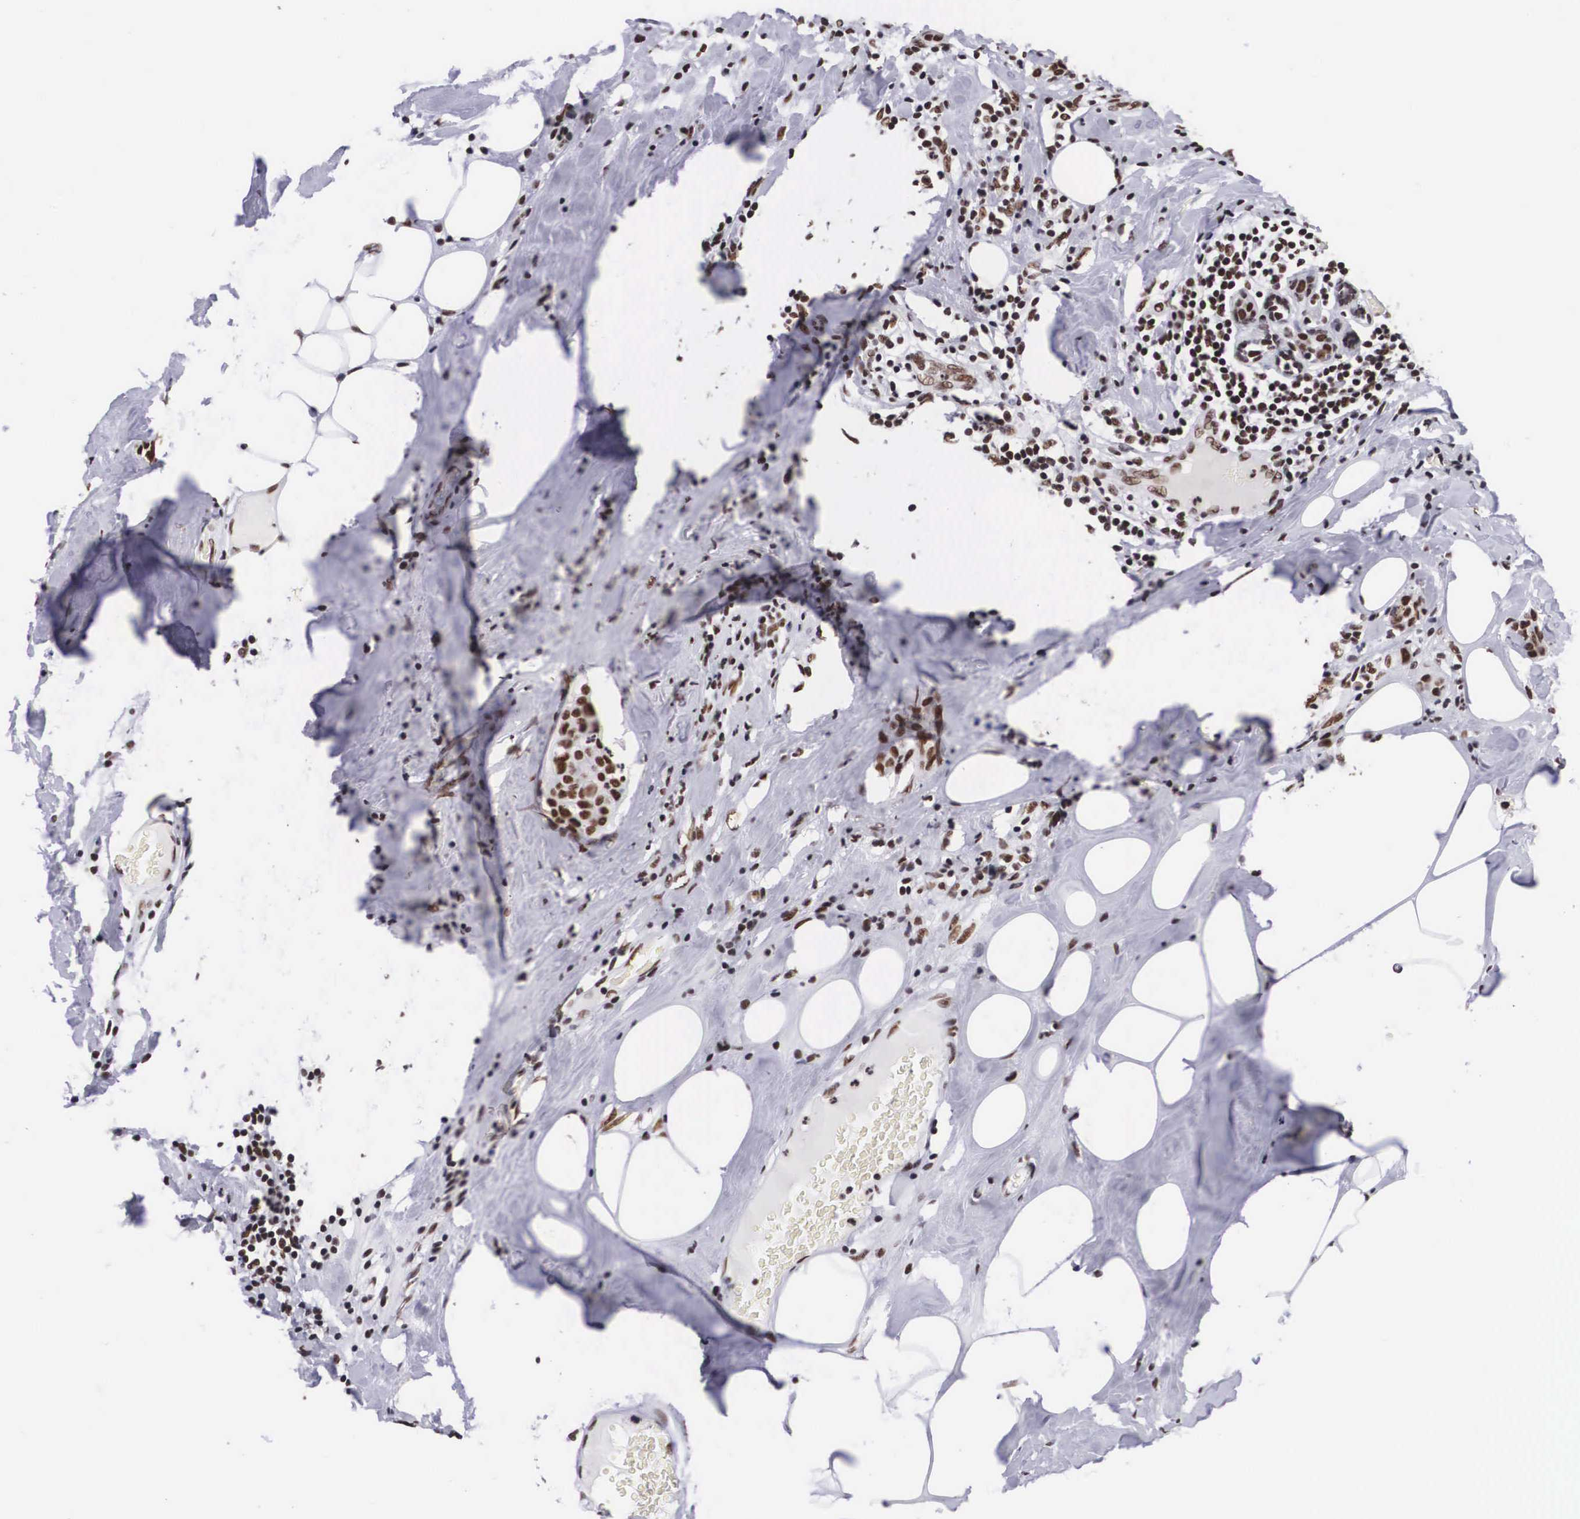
{"staining": {"intensity": "moderate", "quantity": ">75%", "location": "nuclear"}, "tissue": "breast cancer", "cell_type": "Tumor cells", "image_type": "cancer", "snomed": [{"axis": "morphology", "description": "Duct carcinoma"}, {"axis": "topography", "description": "Breast"}], "caption": "Immunohistochemical staining of human breast cancer exhibits medium levels of moderate nuclear staining in about >75% of tumor cells.", "gene": "SF3A1", "patient": {"sex": "female", "age": 45}}